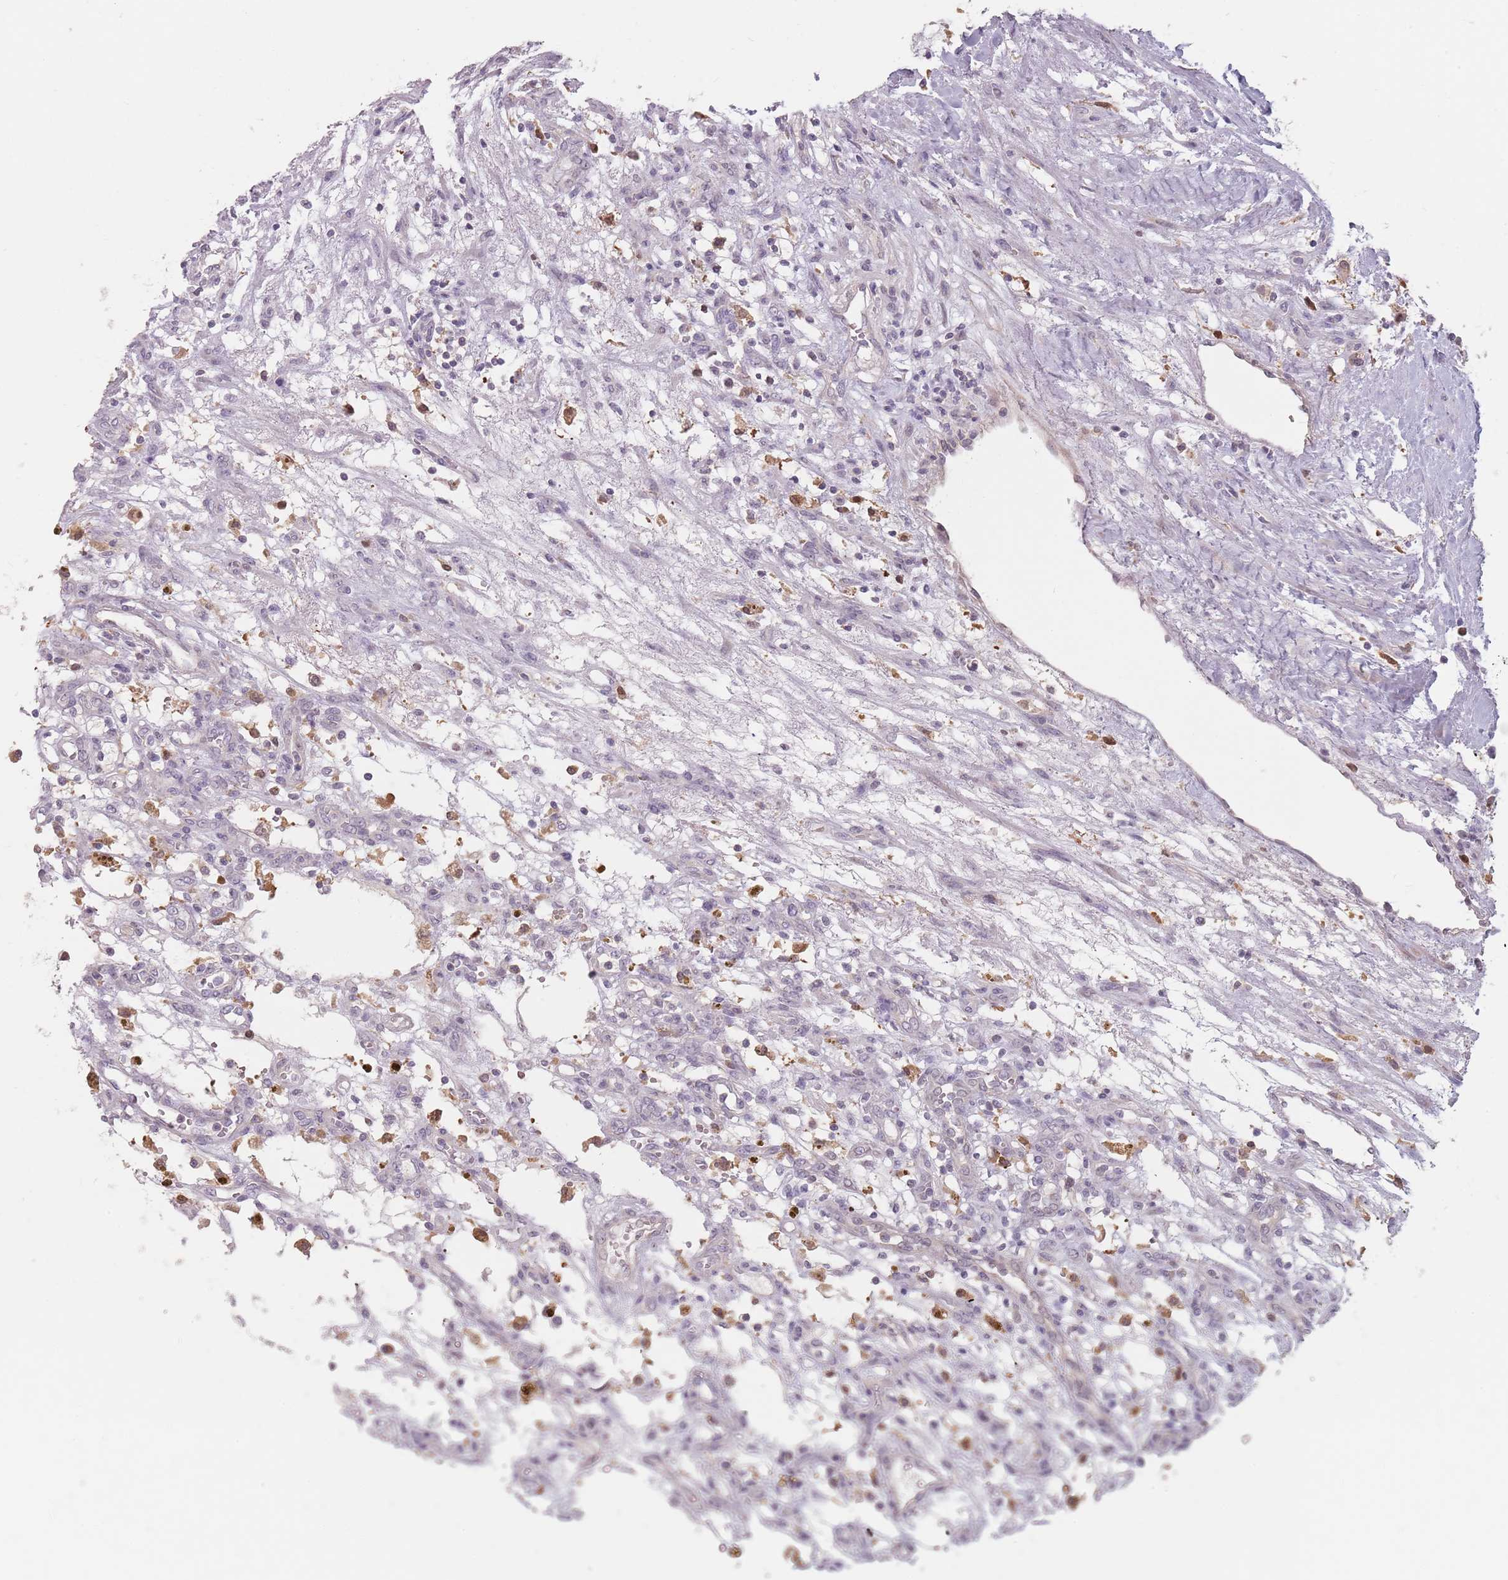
{"staining": {"intensity": "negative", "quantity": "none", "location": "none"}, "tissue": "renal cancer", "cell_type": "Tumor cells", "image_type": "cancer", "snomed": [{"axis": "morphology", "description": "Adenocarcinoma, NOS"}, {"axis": "topography", "description": "Kidney"}], "caption": "The IHC micrograph has no significant positivity in tumor cells of renal adenocarcinoma tissue.", "gene": "NAXE", "patient": {"sex": "female", "age": 57}}